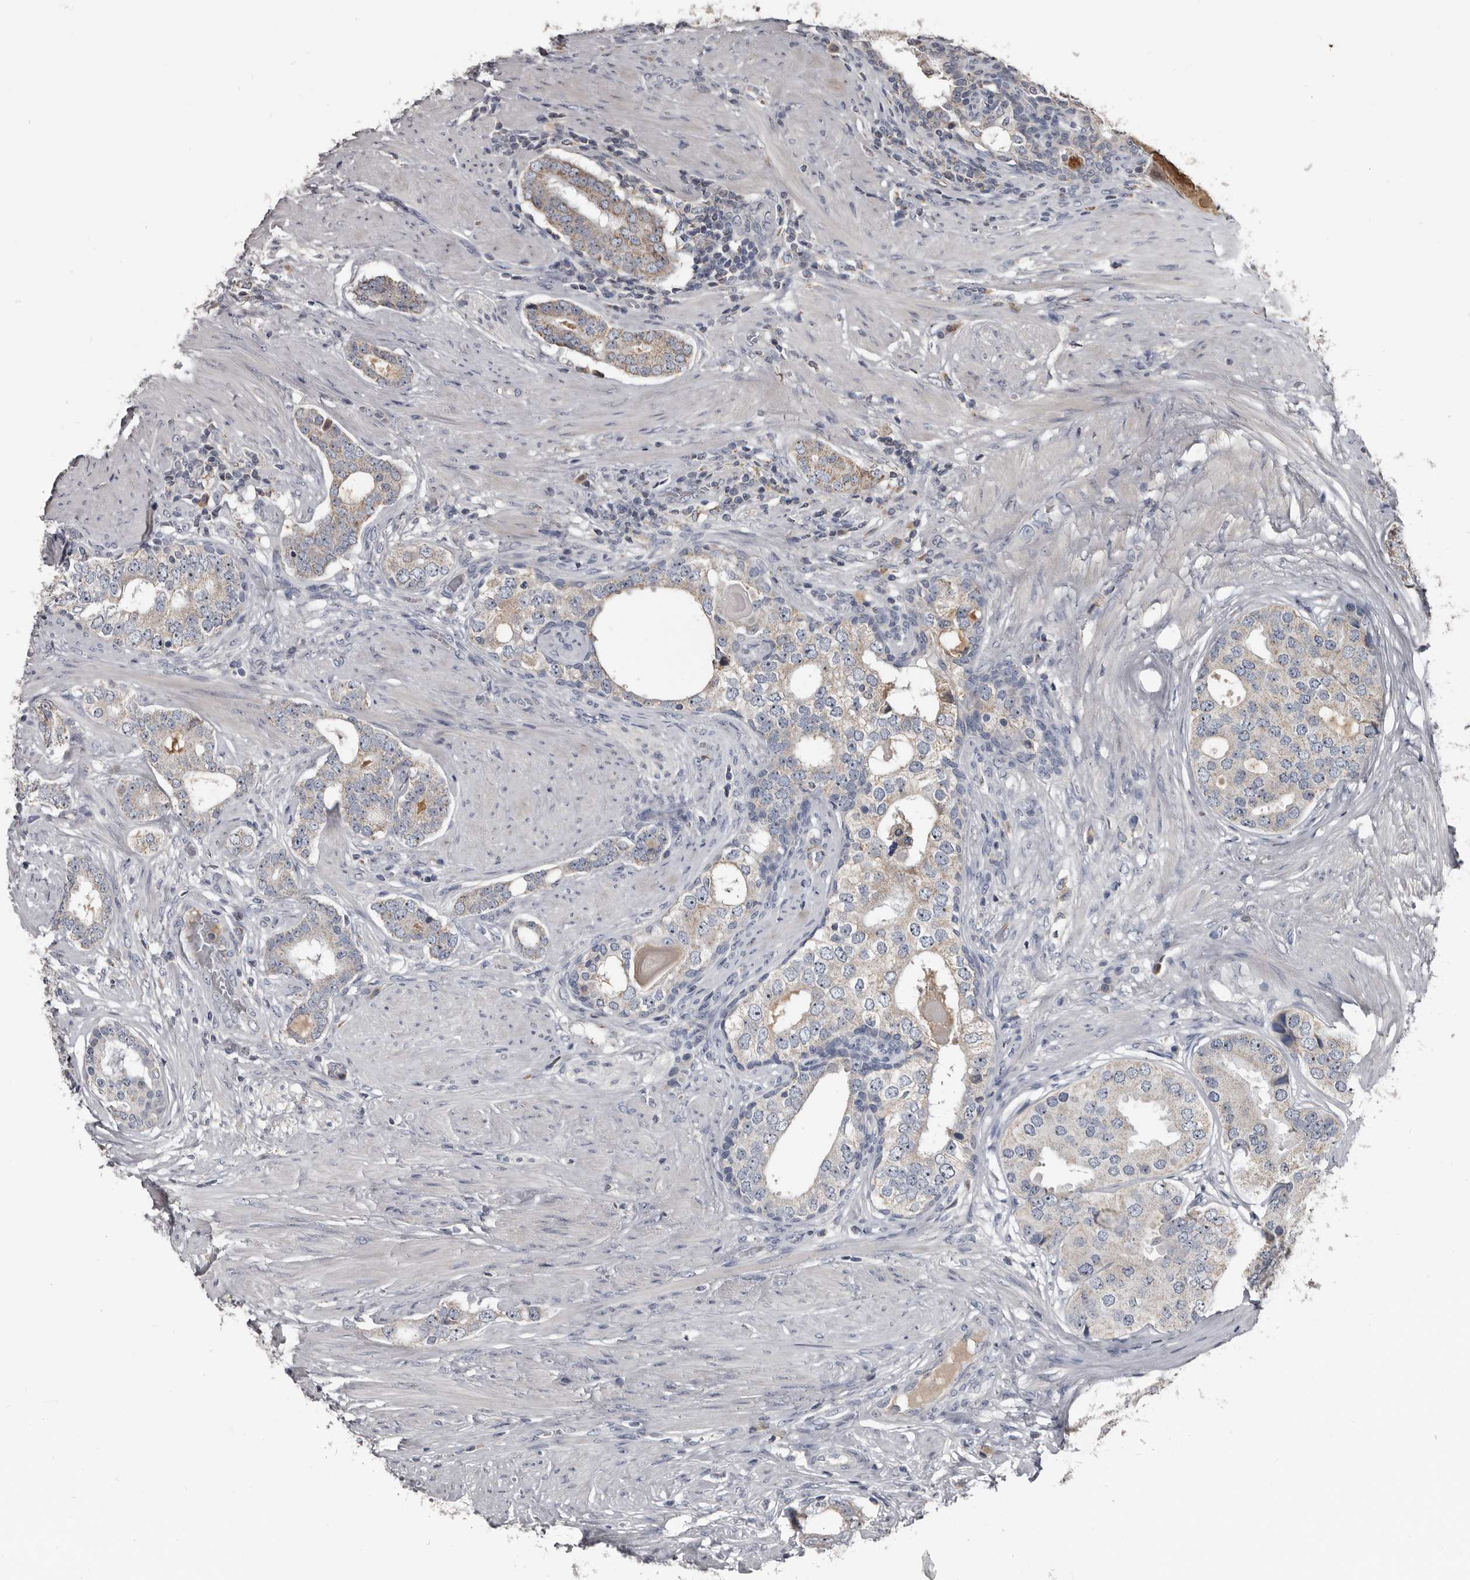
{"staining": {"intensity": "weak", "quantity": "25%-75%", "location": "cytoplasmic/membranous"}, "tissue": "prostate cancer", "cell_type": "Tumor cells", "image_type": "cancer", "snomed": [{"axis": "morphology", "description": "Adenocarcinoma, High grade"}, {"axis": "topography", "description": "Prostate"}], "caption": "IHC photomicrograph of neoplastic tissue: adenocarcinoma (high-grade) (prostate) stained using immunohistochemistry (IHC) shows low levels of weak protein expression localized specifically in the cytoplasmic/membranous of tumor cells, appearing as a cytoplasmic/membranous brown color.", "gene": "GREB1", "patient": {"sex": "male", "age": 56}}